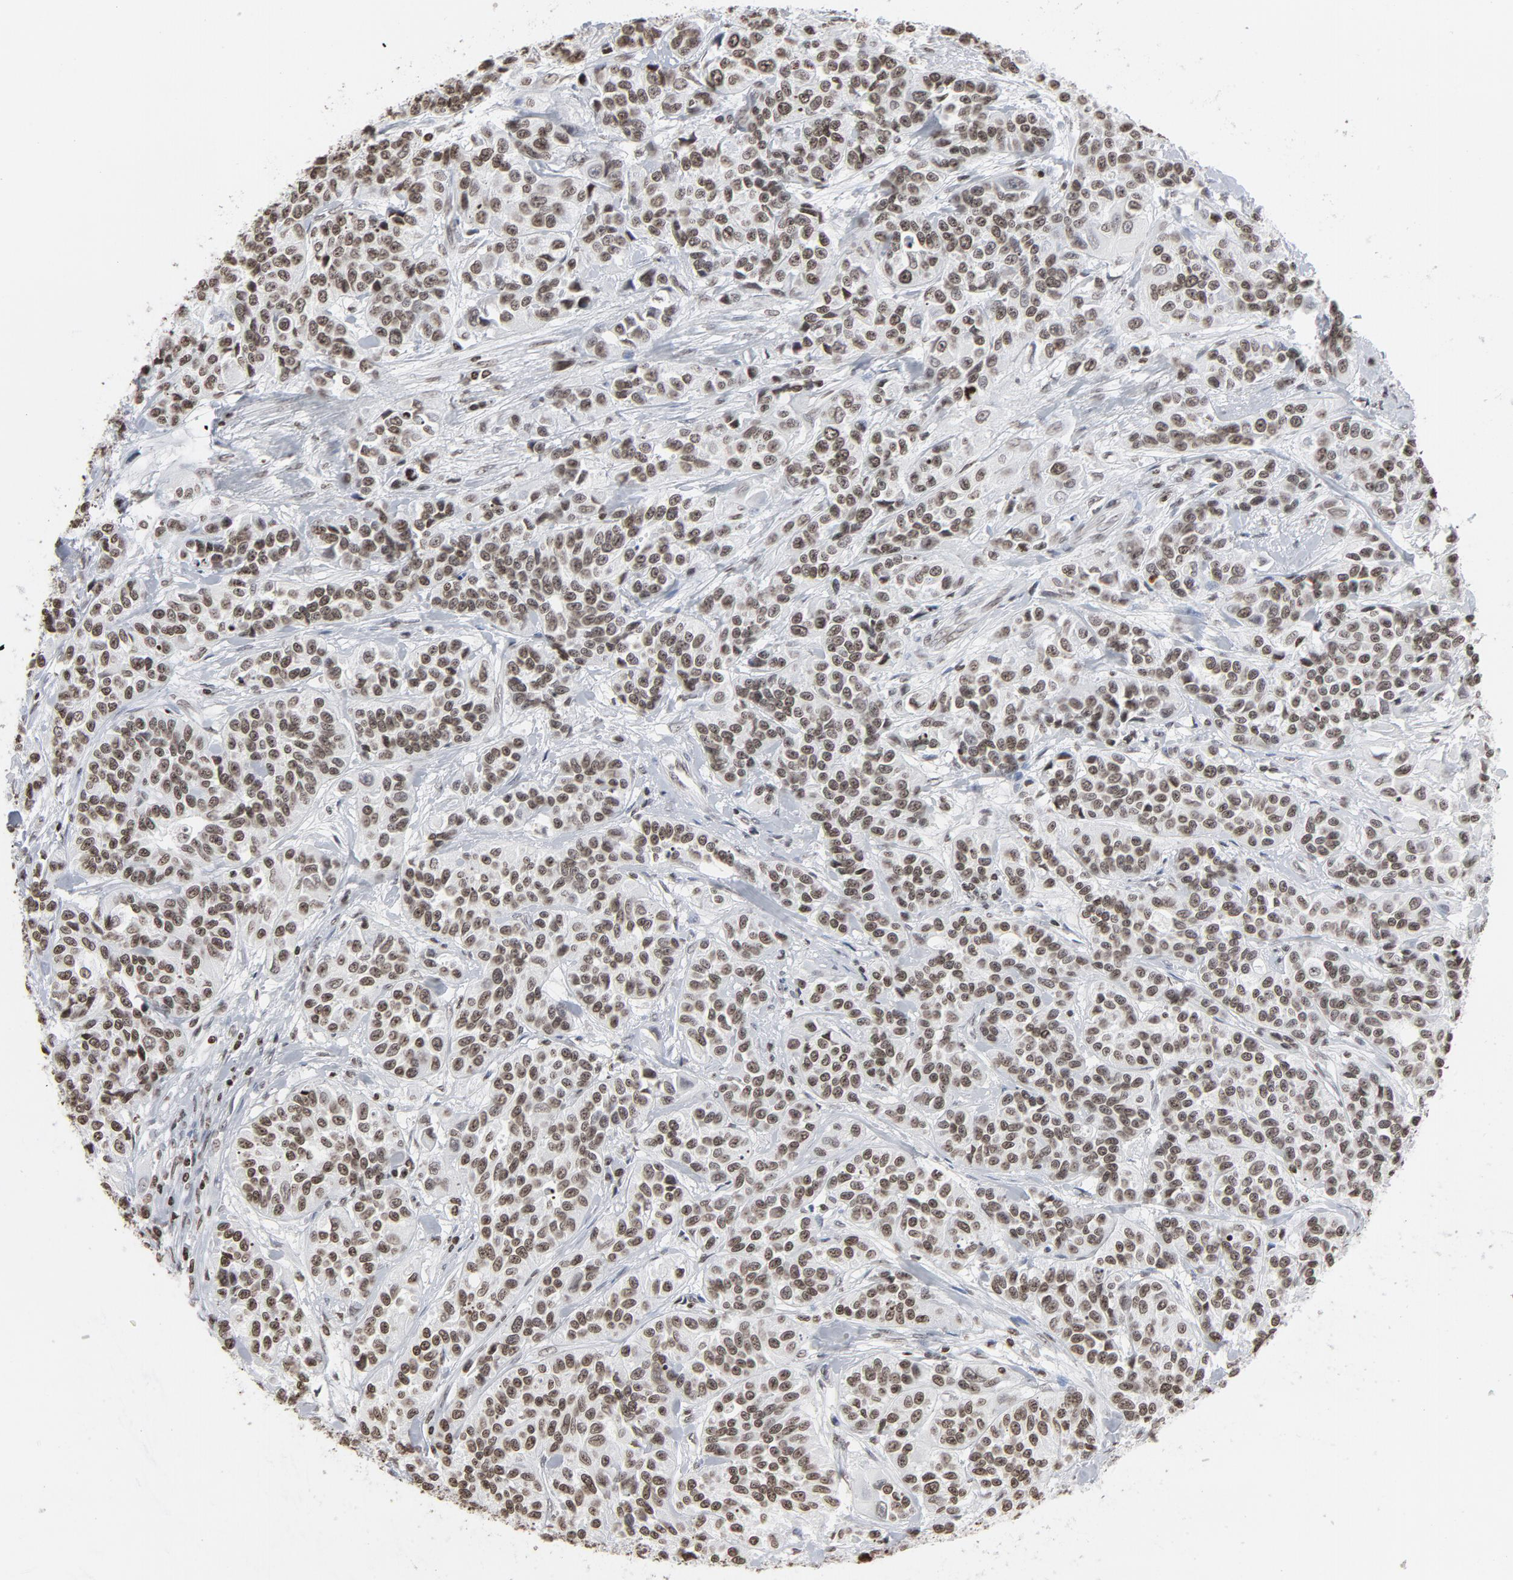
{"staining": {"intensity": "moderate", "quantity": ">75%", "location": "nuclear"}, "tissue": "urothelial cancer", "cell_type": "Tumor cells", "image_type": "cancer", "snomed": [{"axis": "morphology", "description": "Urothelial carcinoma, High grade"}, {"axis": "topography", "description": "Urinary bladder"}], "caption": "High-power microscopy captured an IHC micrograph of urothelial carcinoma (high-grade), revealing moderate nuclear expression in approximately >75% of tumor cells.", "gene": "H2AC12", "patient": {"sex": "female", "age": 81}}